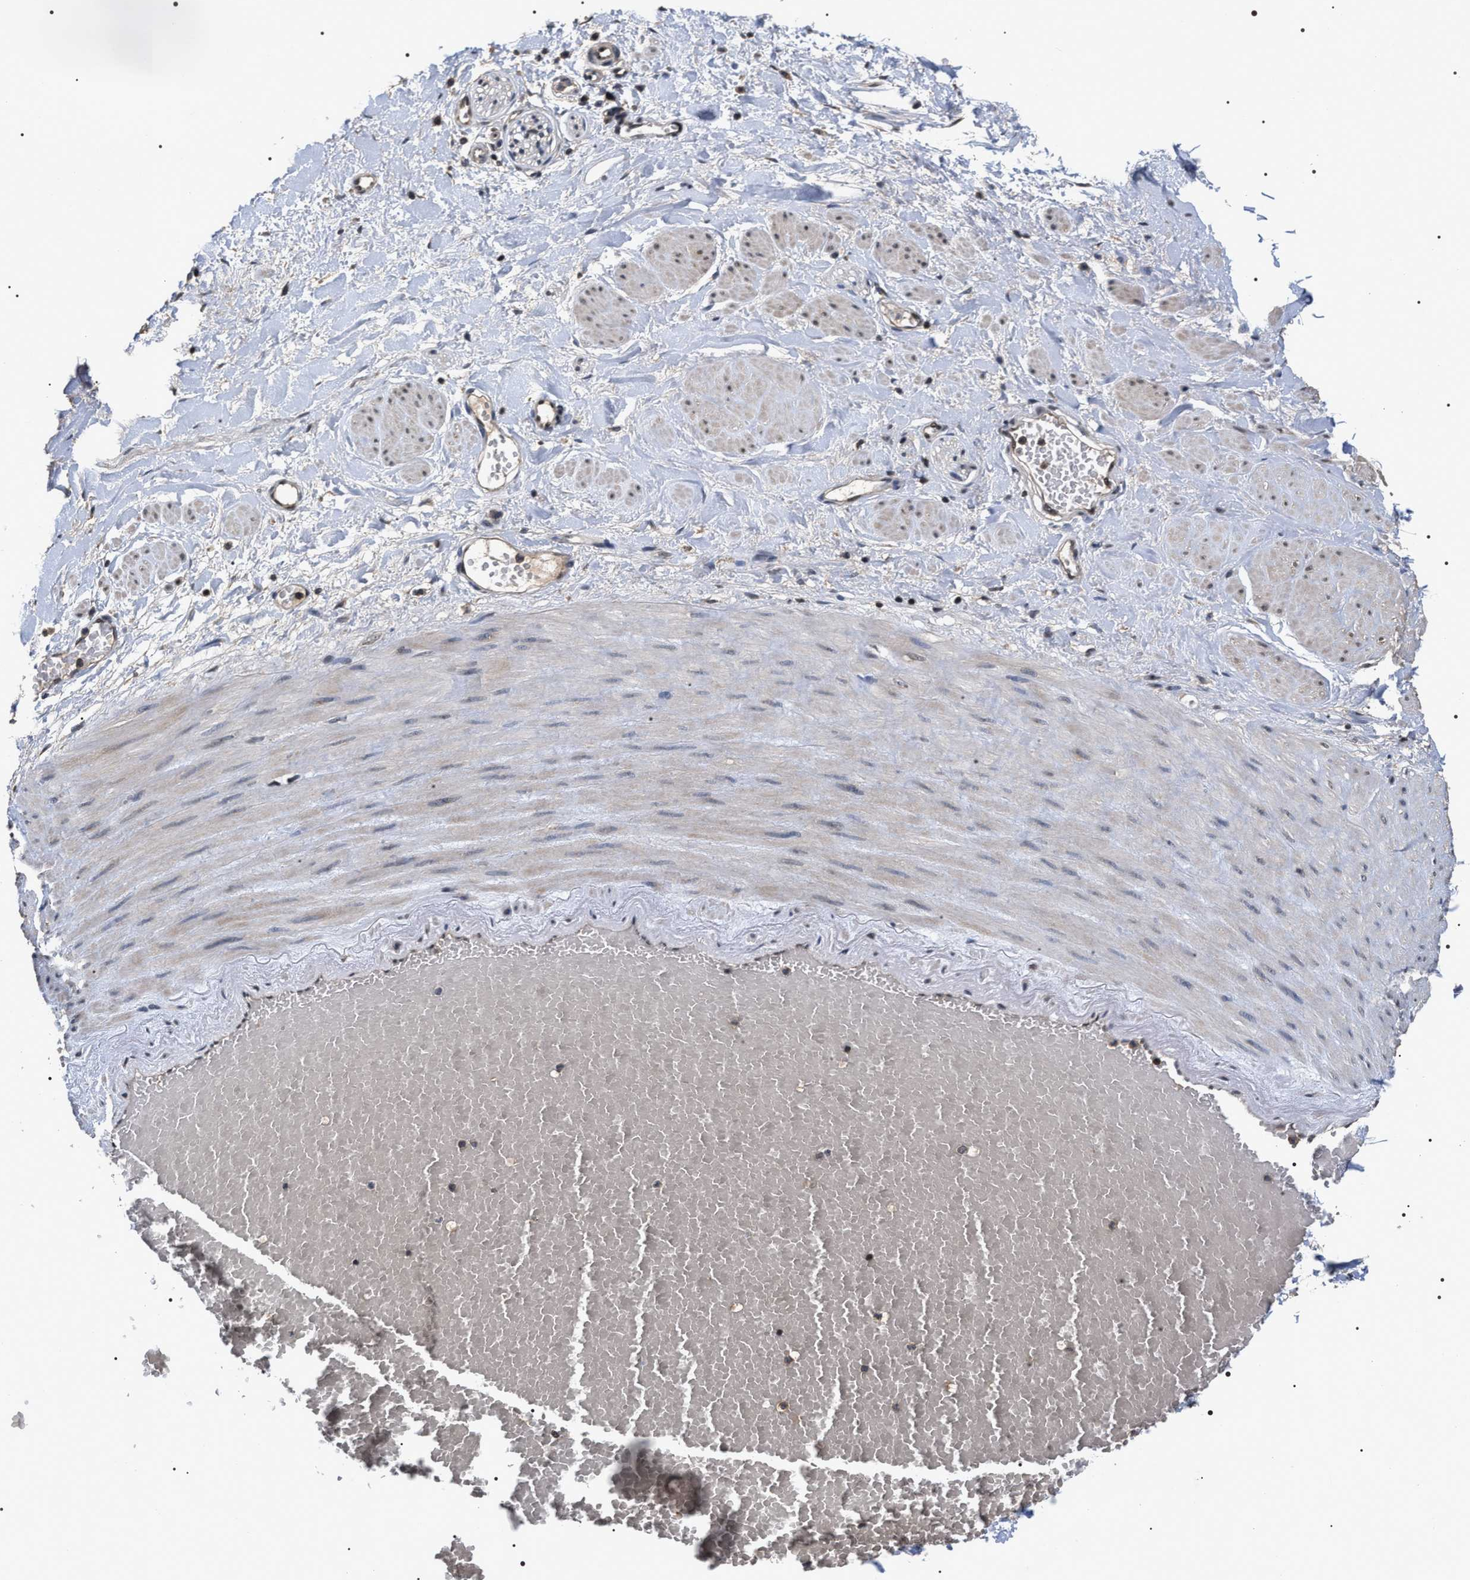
{"staining": {"intensity": "negative", "quantity": "none", "location": "none"}, "tissue": "adipose tissue", "cell_type": "Adipocytes", "image_type": "normal", "snomed": [{"axis": "morphology", "description": "Normal tissue, NOS"}, {"axis": "topography", "description": "Soft tissue"}, {"axis": "topography", "description": "Vascular tissue"}], "caption": "Adipocytes are negative for brown protein staining in normal adipose tissue. (DAB IHC visualized using brightfield microscopy, high magnification).", "gene": "UPF3A", "patient": {"sex": "female", "age": 35}}